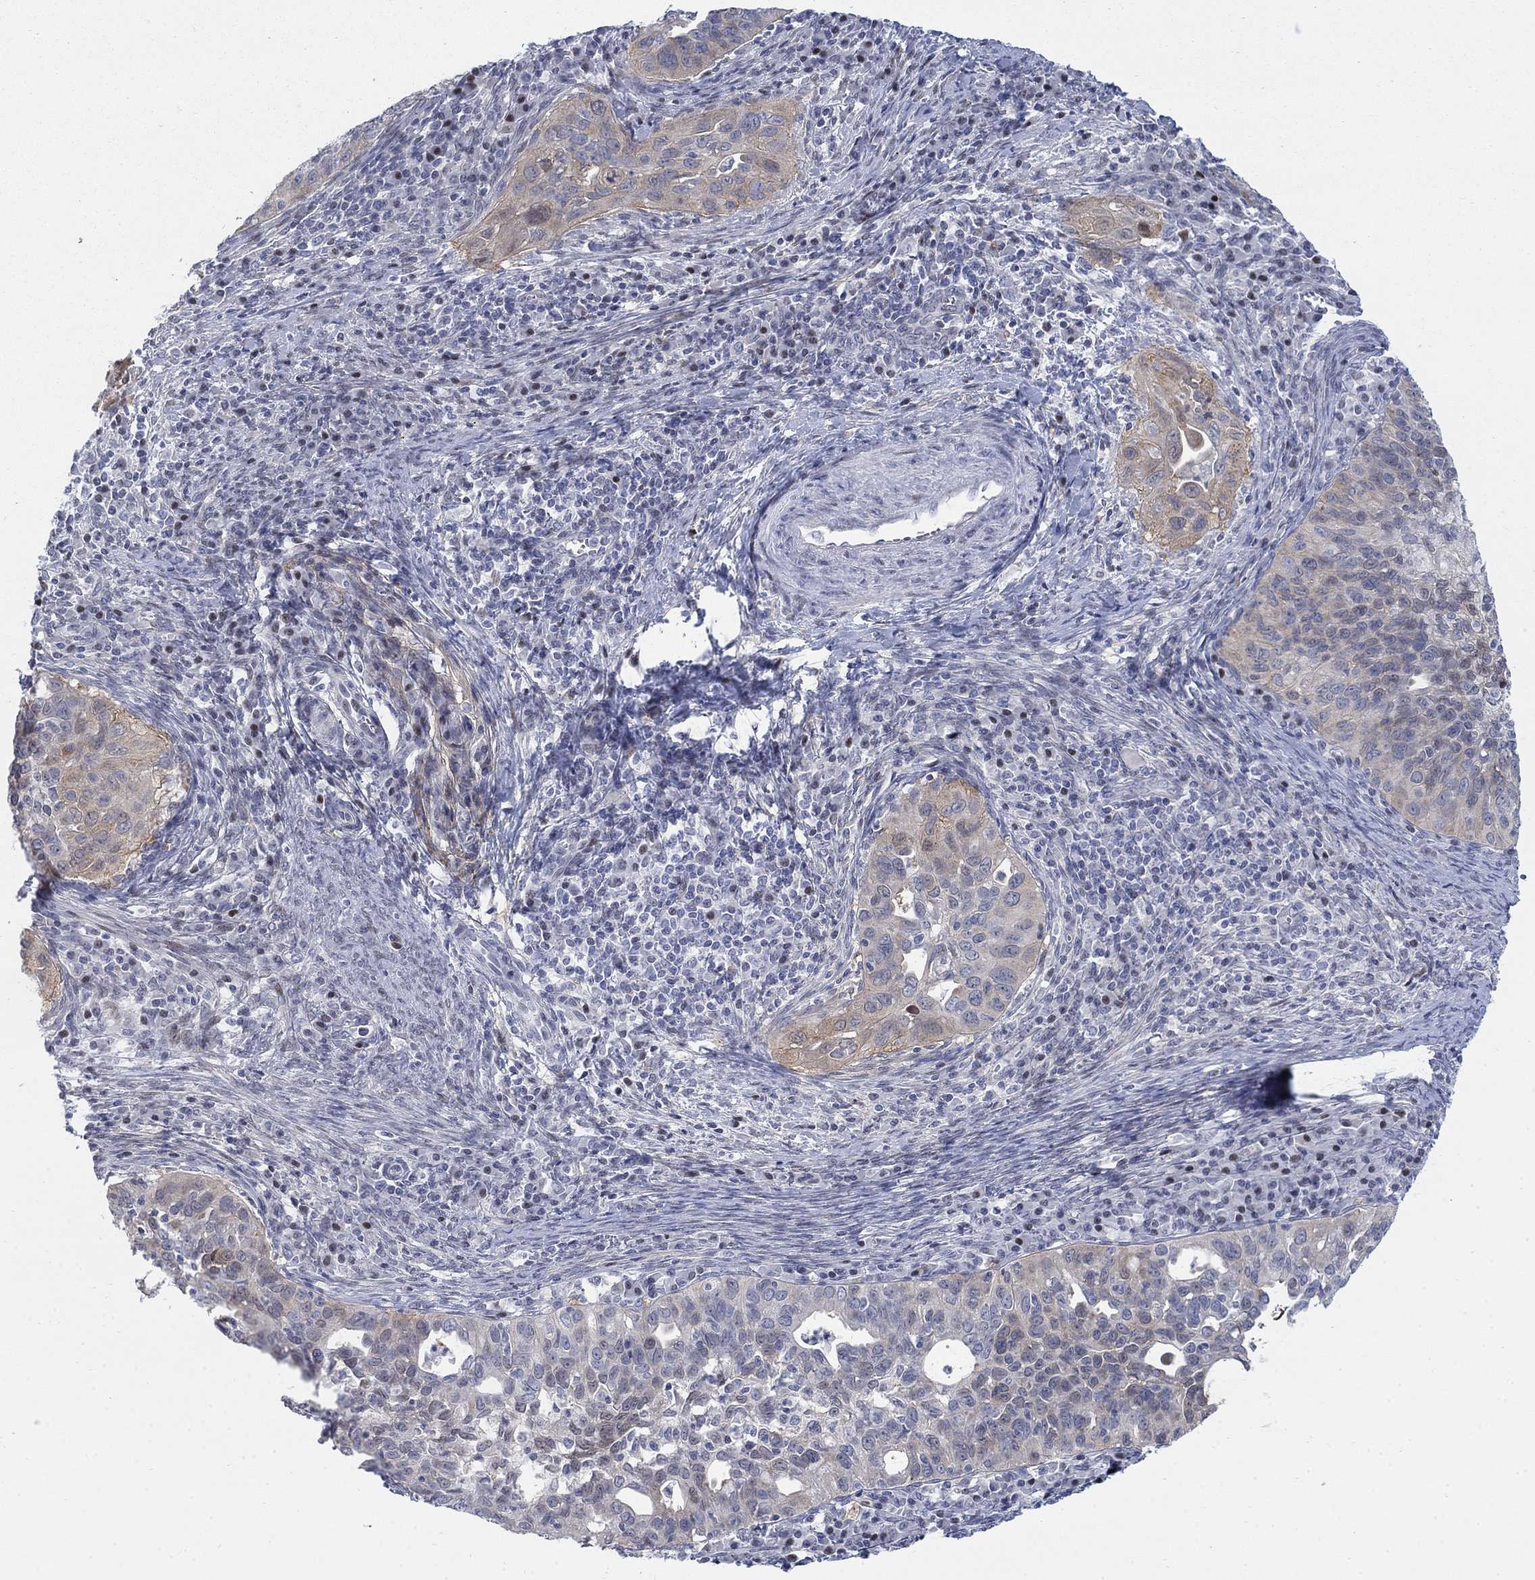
{"staining": {"intensity": "weak", "quantity": "25%-75%", "location": "cytoplasmic/membranous"}, "tissue": "cervical cancer", "cell_type": "Tumor cells", "image_type": "cancer", "snomed": [{"axis": "morphology", "description": "Squamous cell carcinoma, NOS"}, {"axis": "topography", "description": "Cervix"}], "caption": "Cervical squamous cell carcinoma stained for a protein (brown) demonstrates weak cytoplasmic/membranous positive expression in about 25%-75% of tumor cells.", "gene": "MYO3A", "patient": {"sex": "female", "age": 26}}